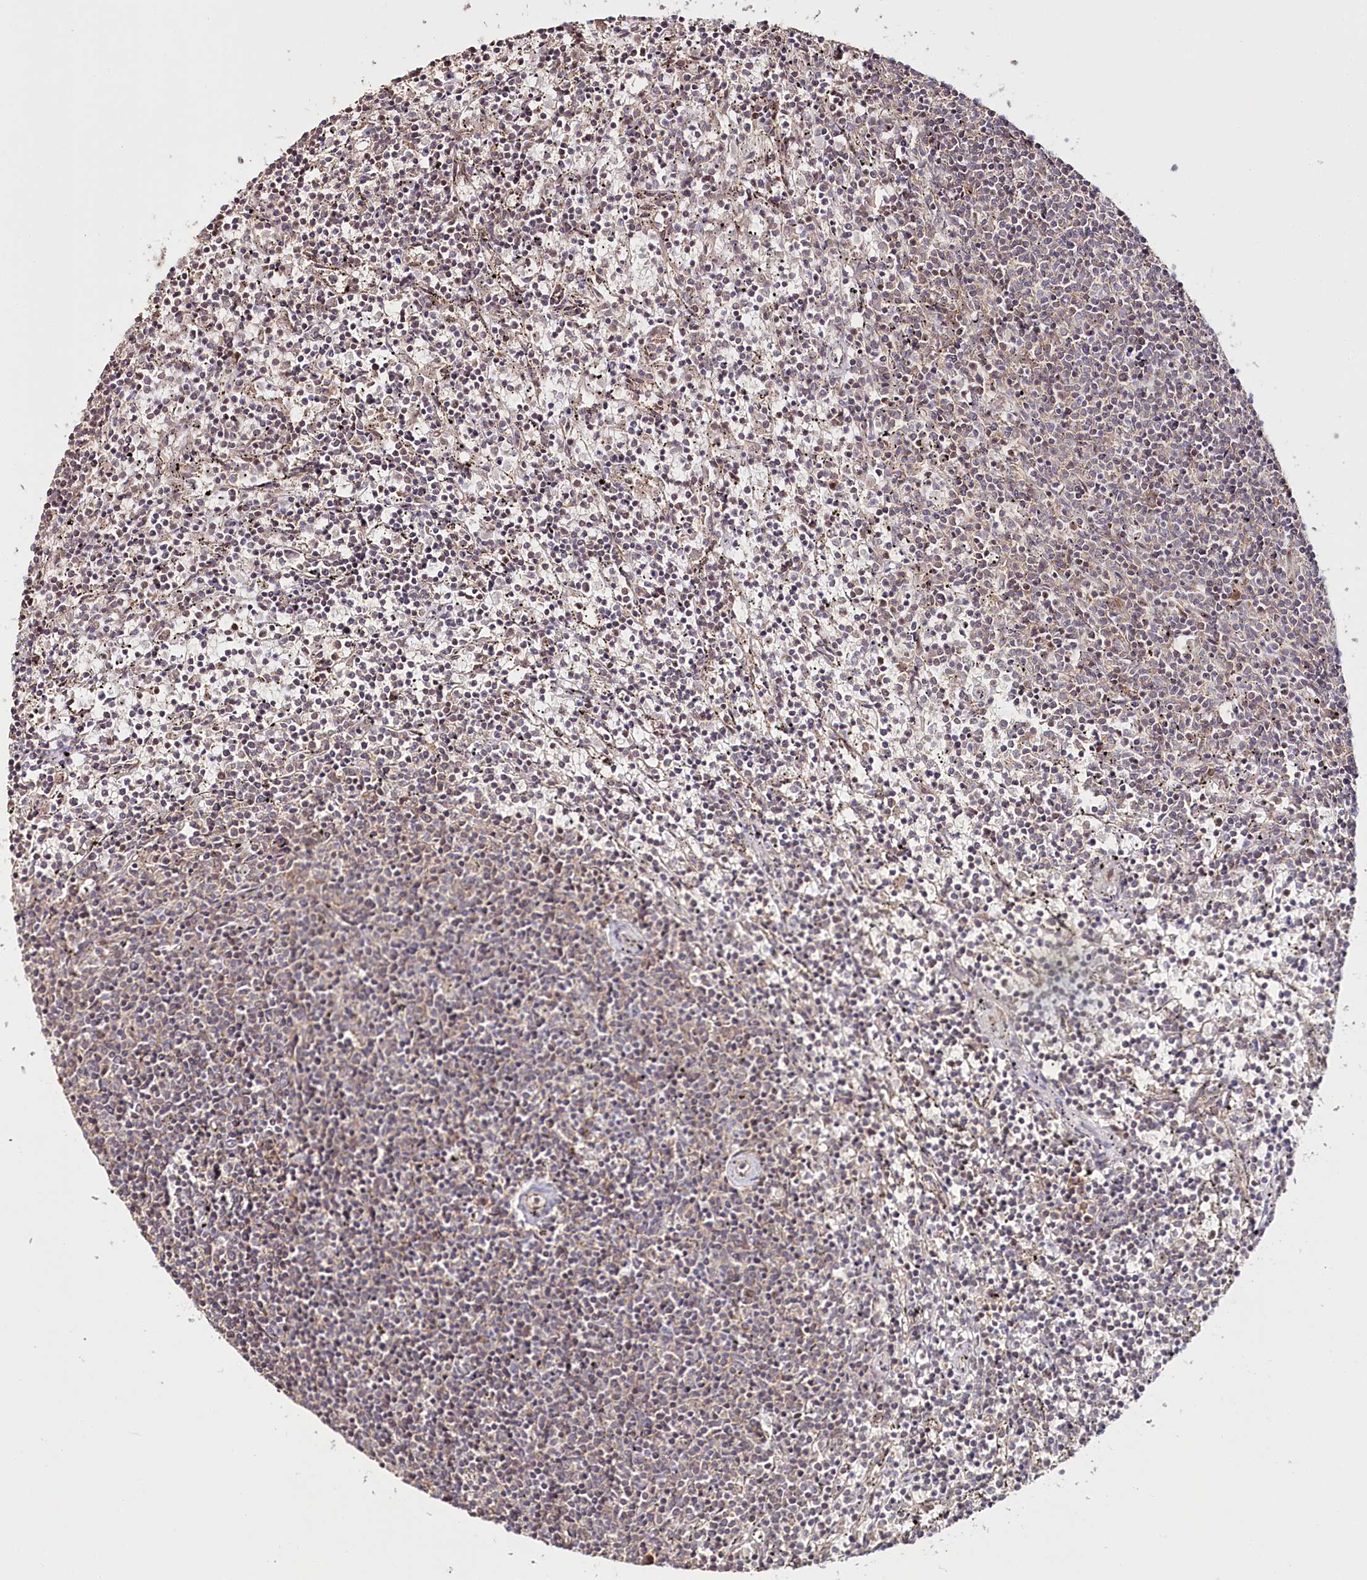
{"staining": {"intensity": "negative", "quantity": "none", "location": "none"}, "tissue": "lymphoma", "cell_type": "Tumor cells", "image_type": "cancer", "snomed": [{"axis": "morphology", "description": "Malignant lymphoma, non-Hodgkin's type, Low grade"}, {"axis": "topography", "description": "Spleen"}], "caption": "Immunohistochemistry (IHC) histopathology image of lymphoma stained for a protein (brown), which shows no expression in tumor cells.", "gene": "OTUD4", "patient": {"sex": "female", "age": 50}}